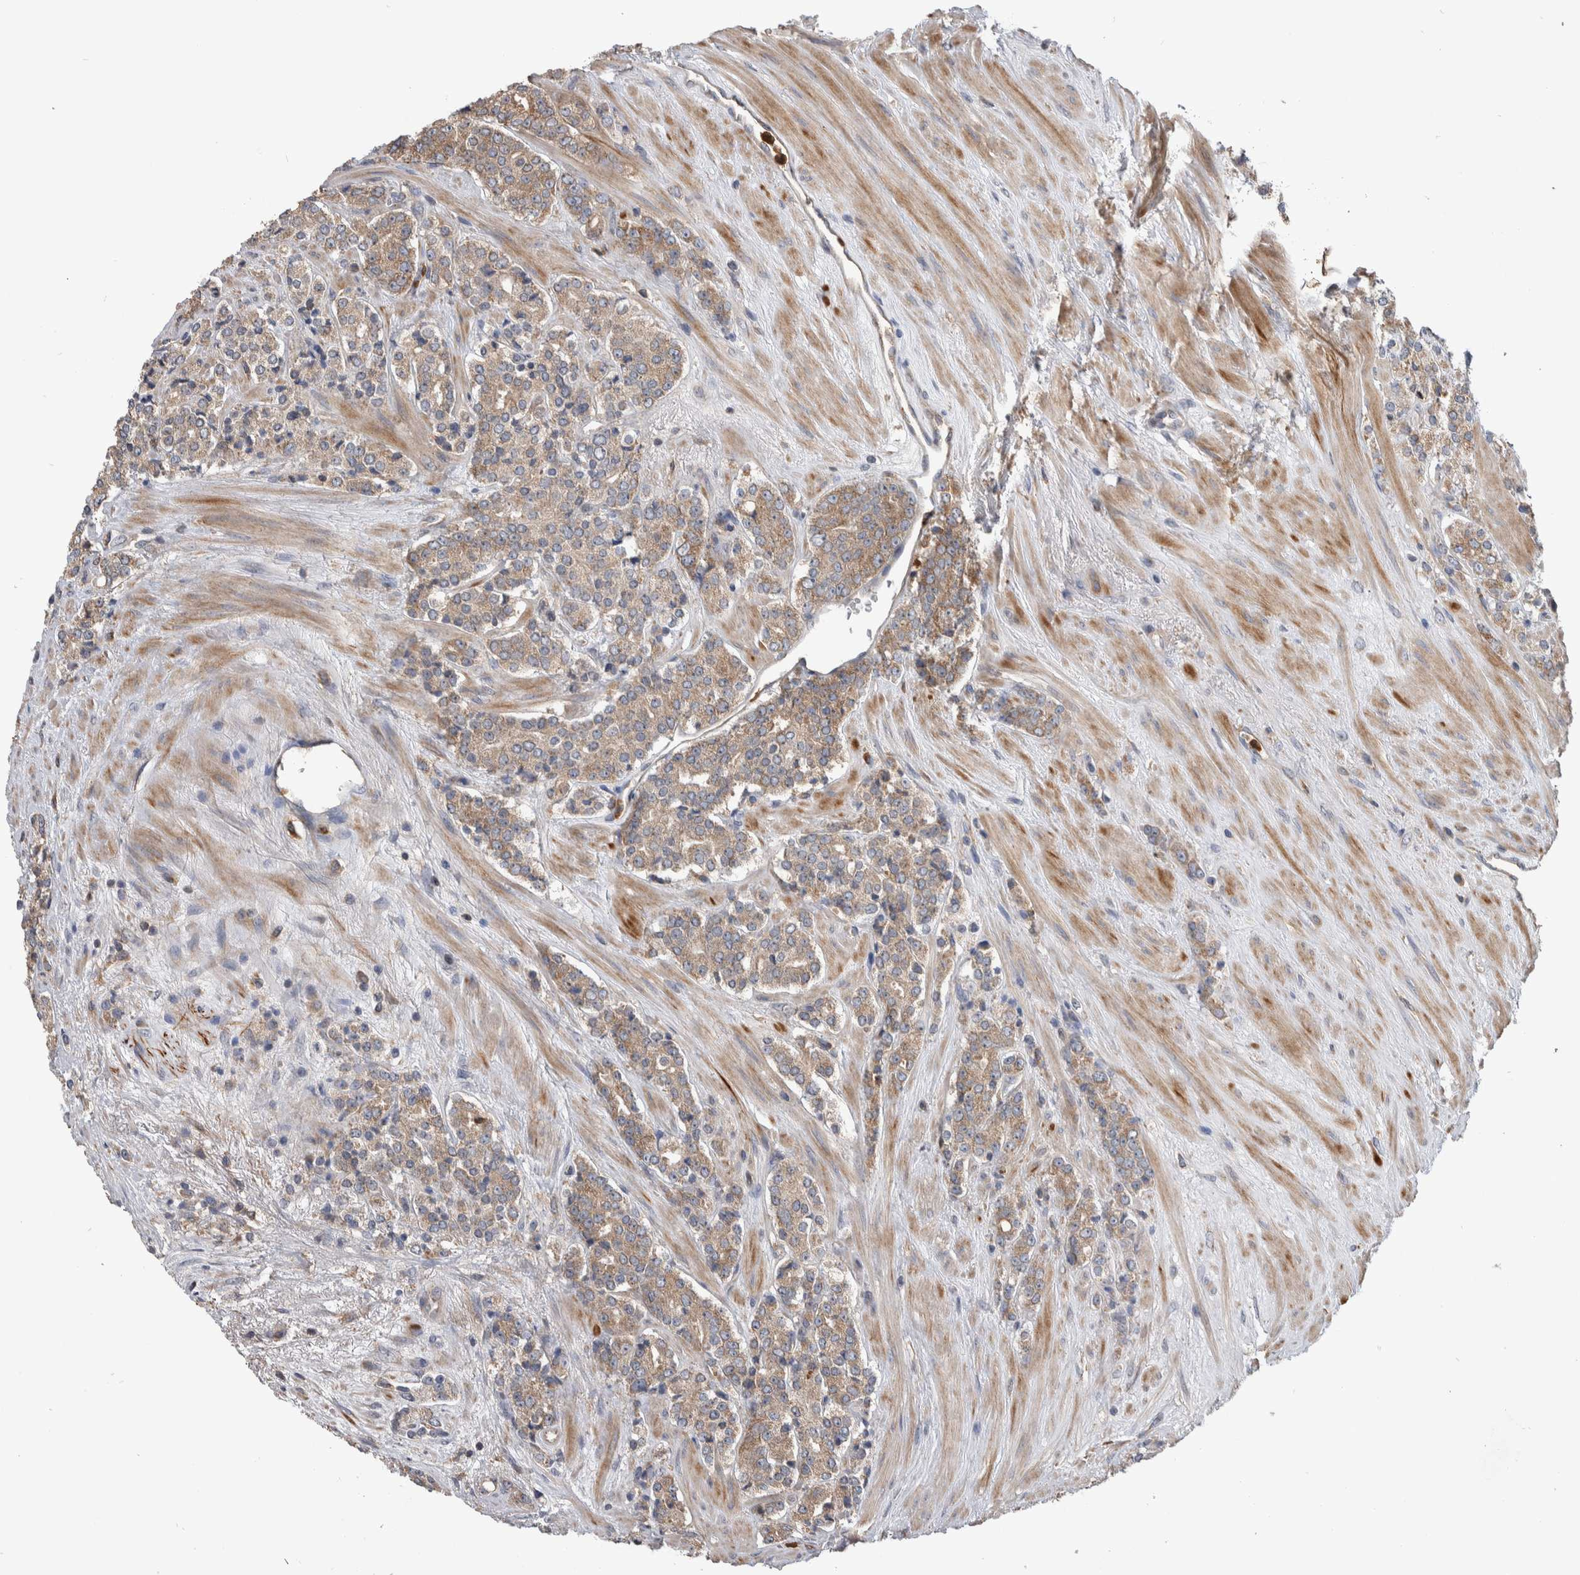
{"staining": {"intensity": "weak", "quantity": ">75%", "location": "cytoplasmic/membranous"}, "tissue": "prostate cancer", "cell_type": "Tumor cells", "image_type": "cancer", "snomed": [{"axis": "morphology", "description": "Adenocarcinoma, High grade"}, {"axis": "topography", "description": "Prostate"}], "caption": "Human adenocarcinoma (high-grade) (prostate) stained with a protein marker exhibits weak staining in tumor cells.", "gene": "SDCBP", "patient": {"sex": "male", "age": 71}}